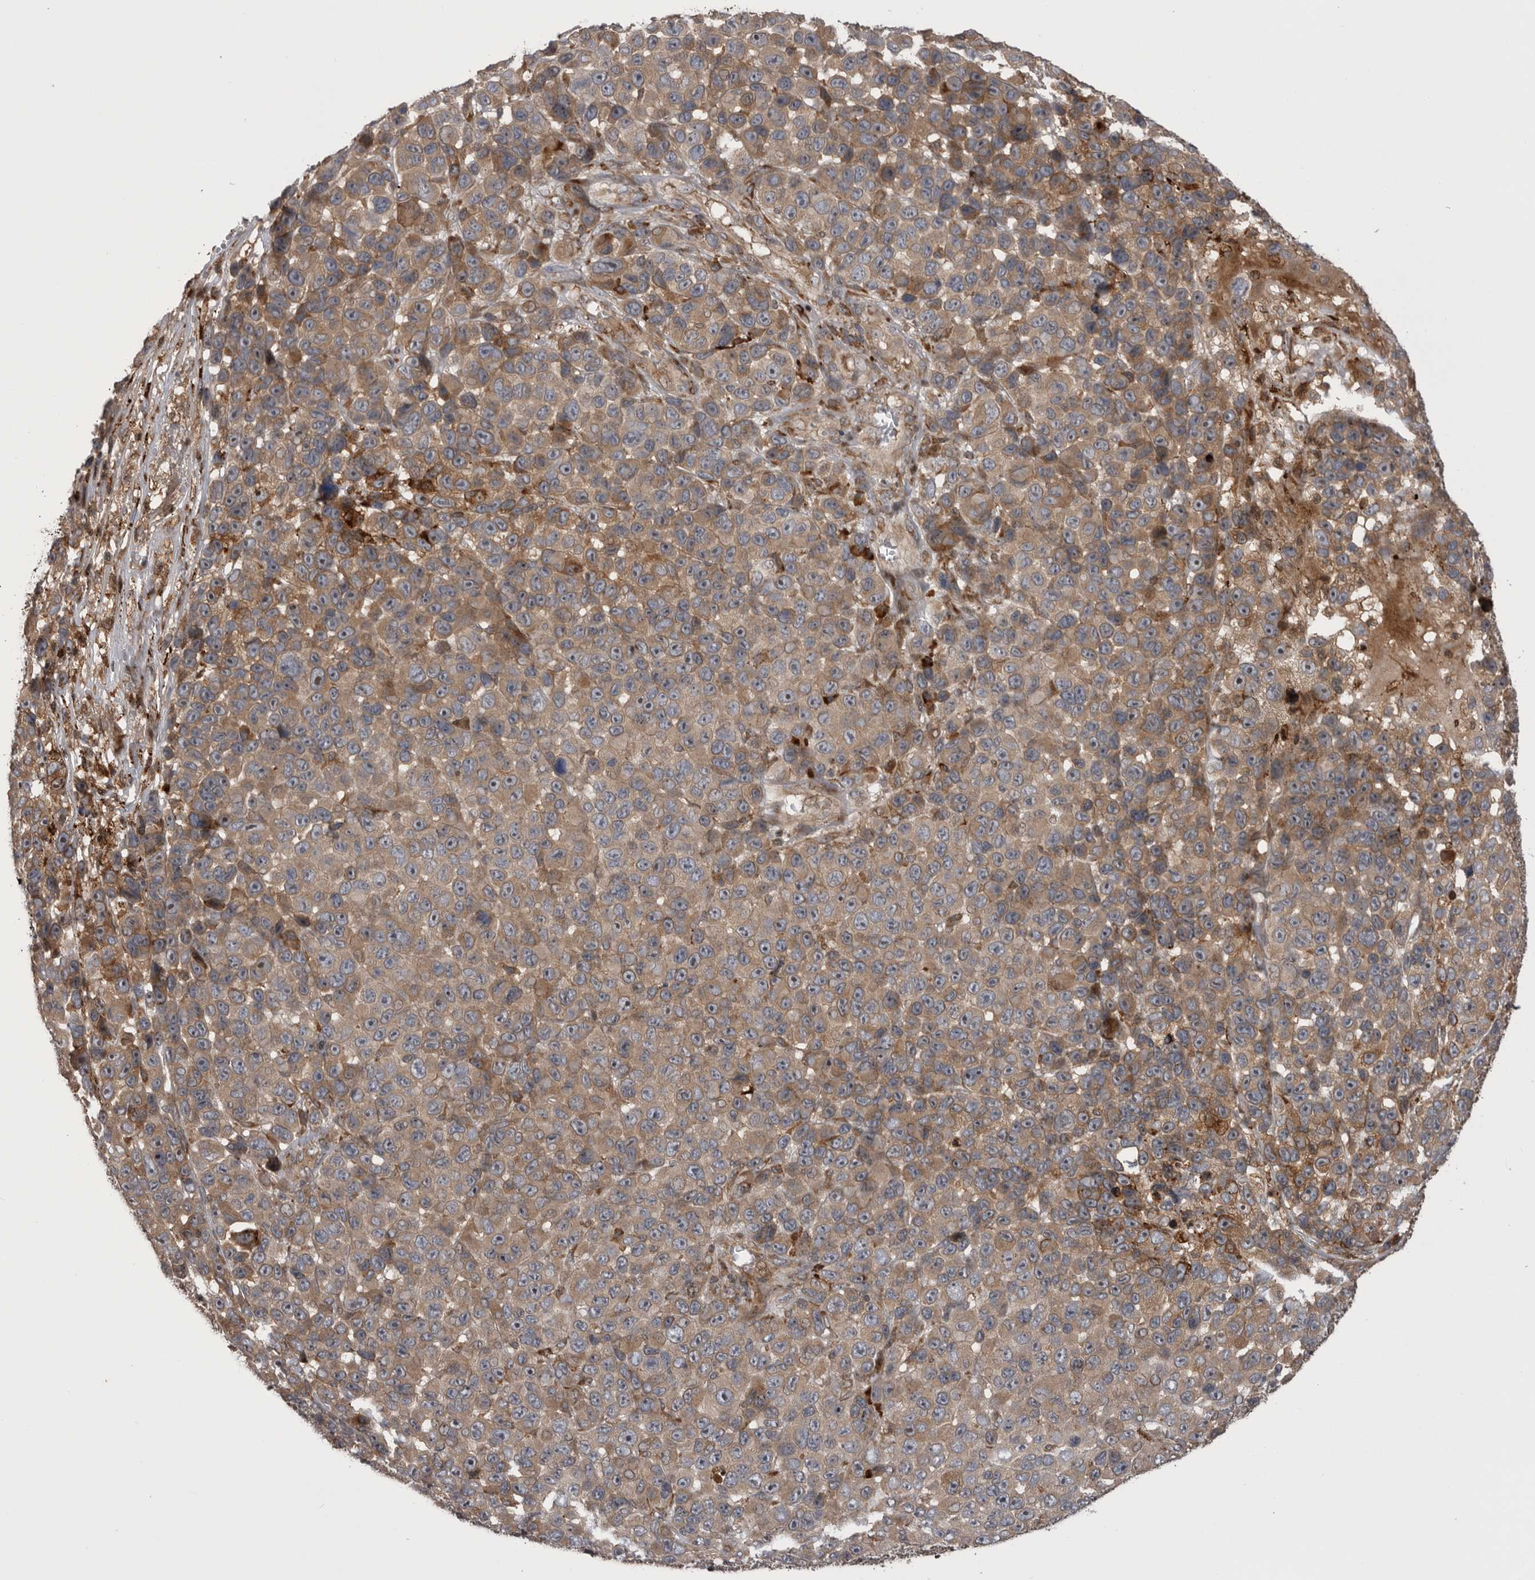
{"staining": {"intensity": "weak", "quantity": "25%-75%", "location": "cytoplasmic/membranous"}, "tissue": "melanoma", "cell_type": "Tumor cells", "image_type": "cancer", "snomed": [{"axis": "morphology", "description": "Malignant melanoma, NOS"}, {"axis": "topography", "description": "Skin"}], "caption": "Protein staining demonstrates weak cytoplasmic/membranous positivity in approximately 25%-75% of tumor cells in malignant melanoma. (DAB (3,3'-diaminobenzidine) = brown stain, brightfield microscopy at high magnification).", "gene": "RAB3GAP2", "patient": {"sex": "male", "age": 53}}